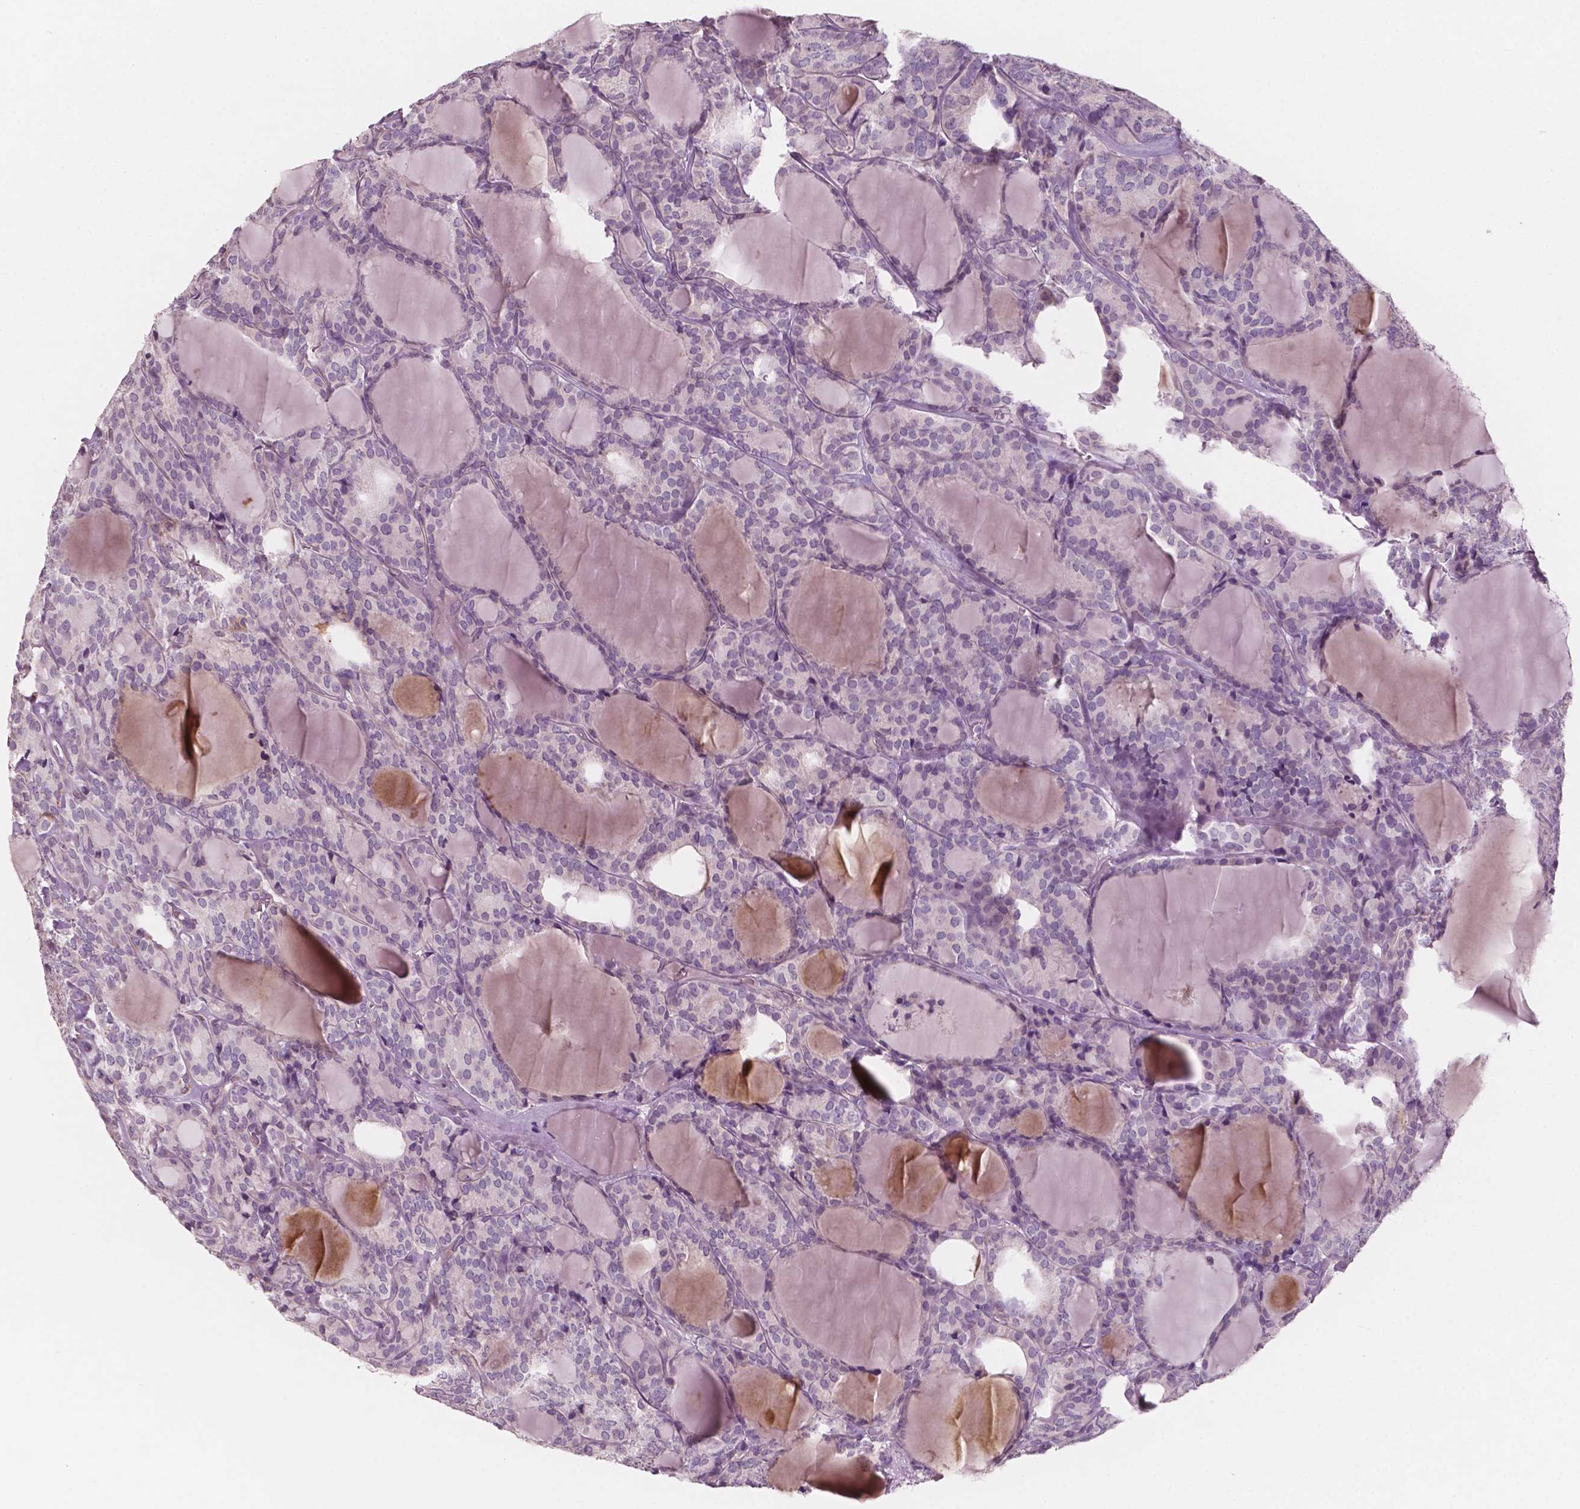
{"staining": {"intensity": "negative", "quantity": "none", "location": "none"}, "tissue": "thyroid cancer", "cell_type": "Tumor cells", "image_type": "cancer", "snomed": [{"axis": "morphology", "description": "Follicular adenoma carcinoma, NOS"}, {"axis": "topography", "description": "Thyroid gland"}], "caption": "An immunohistochemistry image of thyroid follicular adenoma carcinoma is shown. There is no staining in tumor cells of thyroid follicular adenoma carcinoma.", "gene": "AWAT1", "patient": {"sex": "male", "age": 74}}